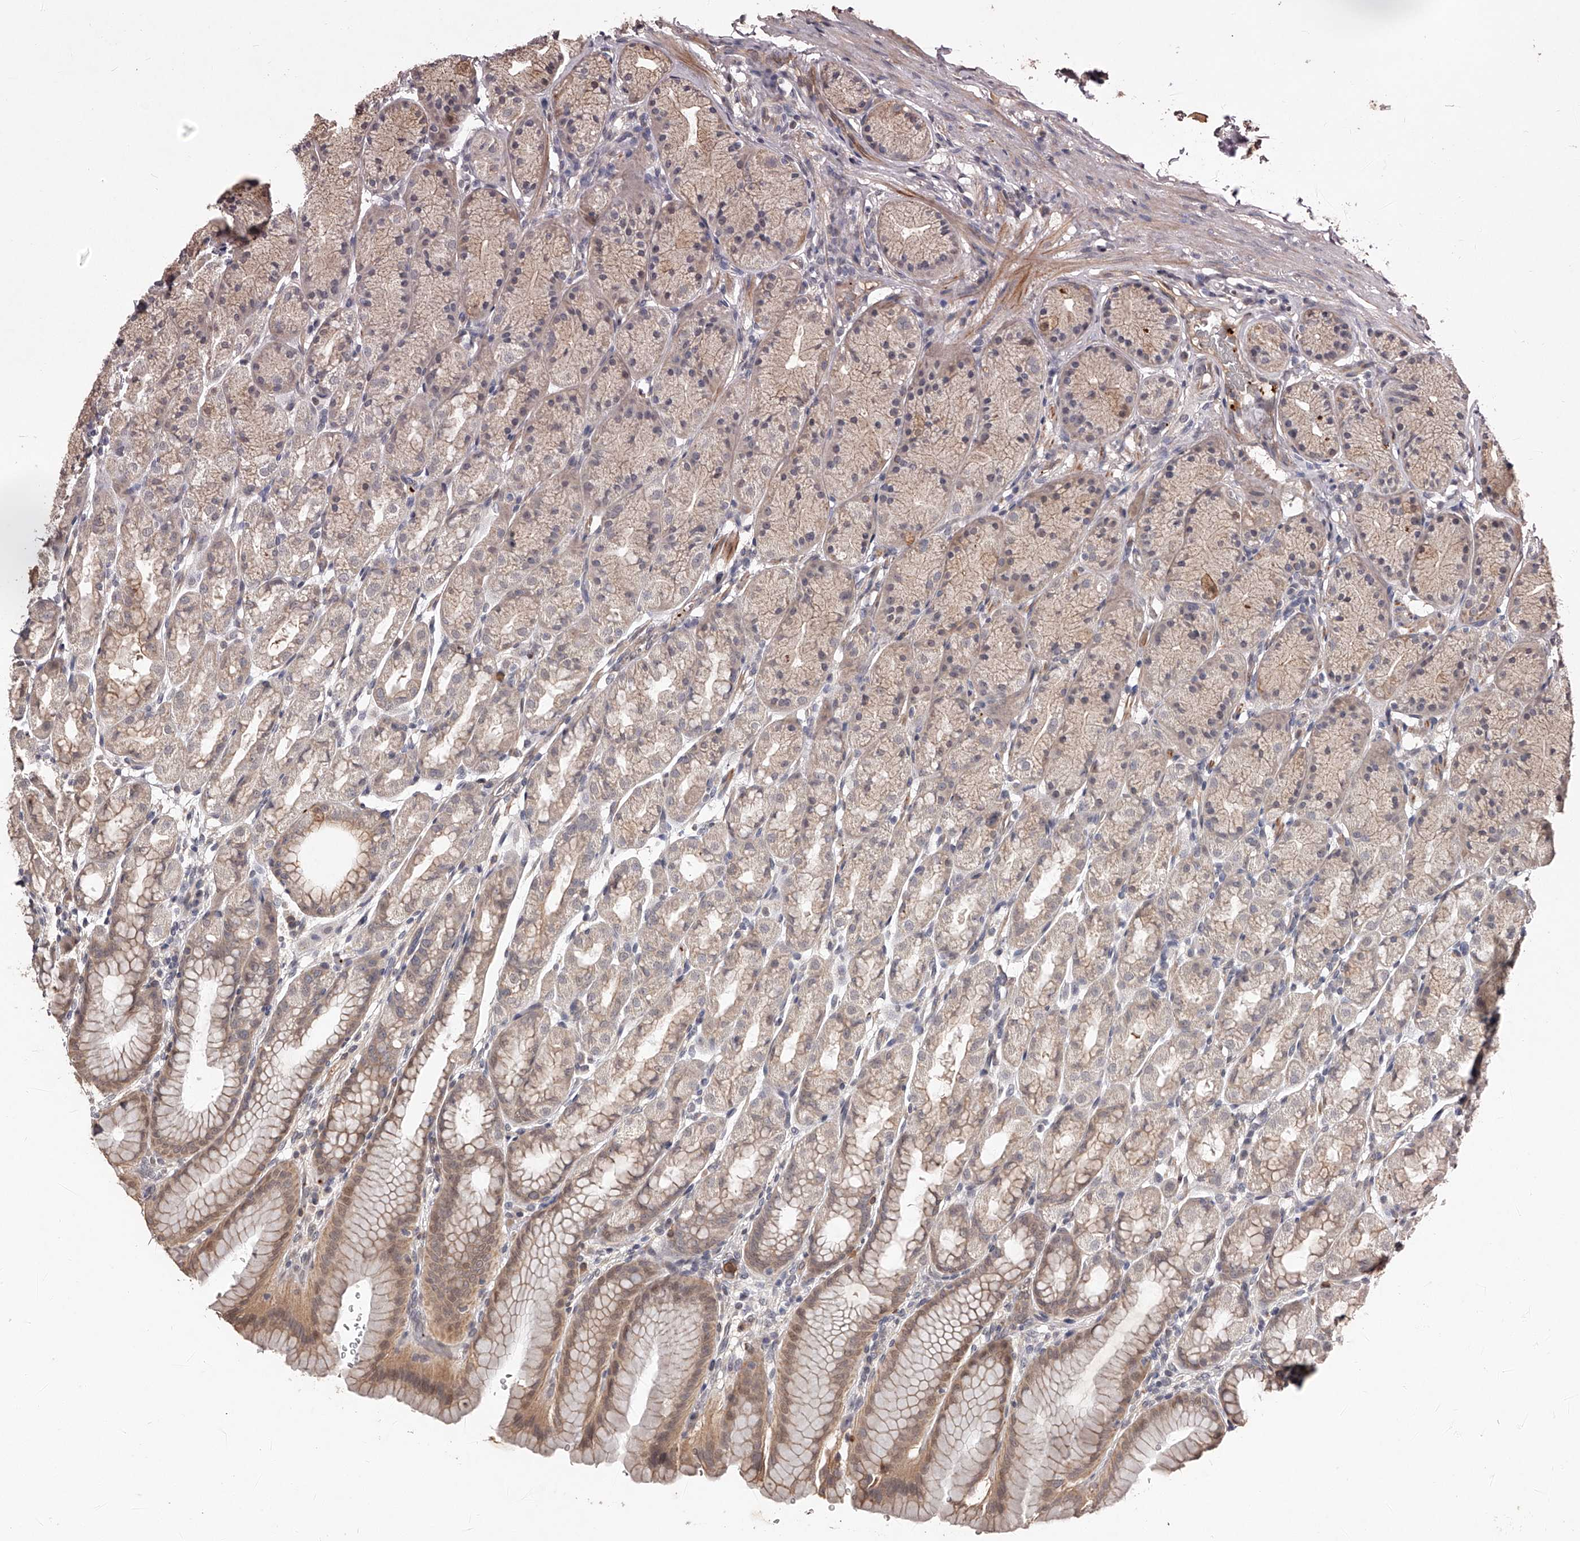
{"staining": {"intensity": "weak", "quantity": ">75%", "location": "cytoplasmic/membranous,nuclear"}, "tissue": "stomach", "cell_type": "Glandular cells", "image_type": "normal", "snomed": [{"axis": "morphology", "description": "Normal tissue, NOS"}, {"axis": "topography", "description": "Stomach"}], "caption": "Weak cytoplasmic/membranous,nuclear staining is seen in about >75% of glandular cells in normal stomach. The staining was performed using DAB (3,3'-diaminobenzidine) to visualize the protein expression in brown, while the nuclei were stained in blue with hematoxylin (Magnification: 20x).", "gene": "URGCP", "patient": {"sex": "male", "age": 42}}